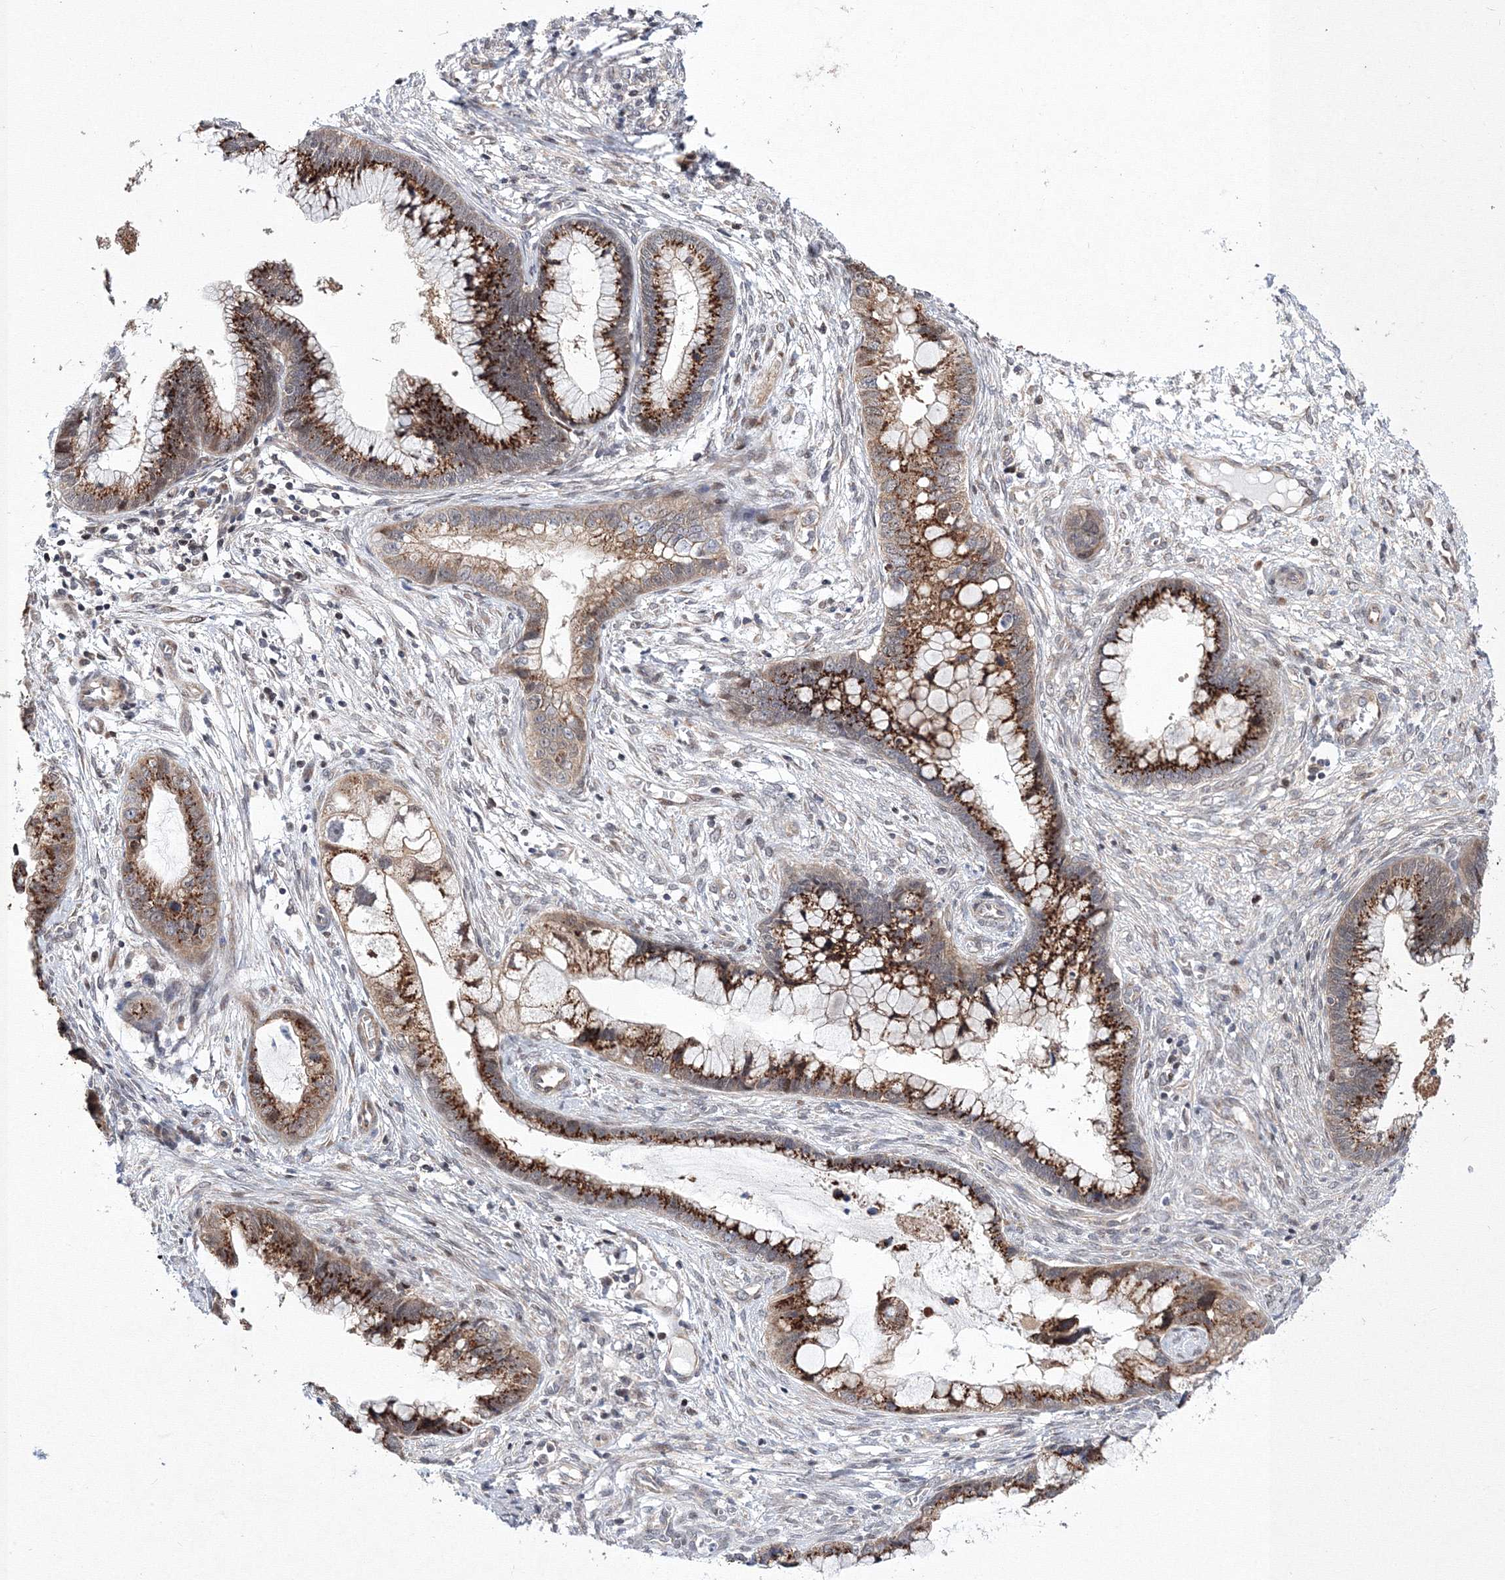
{"staining": {"intensity": "strong", "quantity": ">75%", "location": "cytoplasmic/membranous"}, "tissue": "cervical cancer", "cell_type": "Tumor cells", "image_type": "cancer", "snomed": [{"axis": "morphology", "description": "Adenocarcinoma, NOS"}, {"axis": "topography", "description": "Cervix"}], "caption": "Immunohistochemical staining of adenocarcinoma (cervical) exhibits high levels of strong cytoplasmic/membranous protein expression in about >75% of tumor cells.", "gene": "GPN1", "patient": {"sex": "female", "age": 44}}